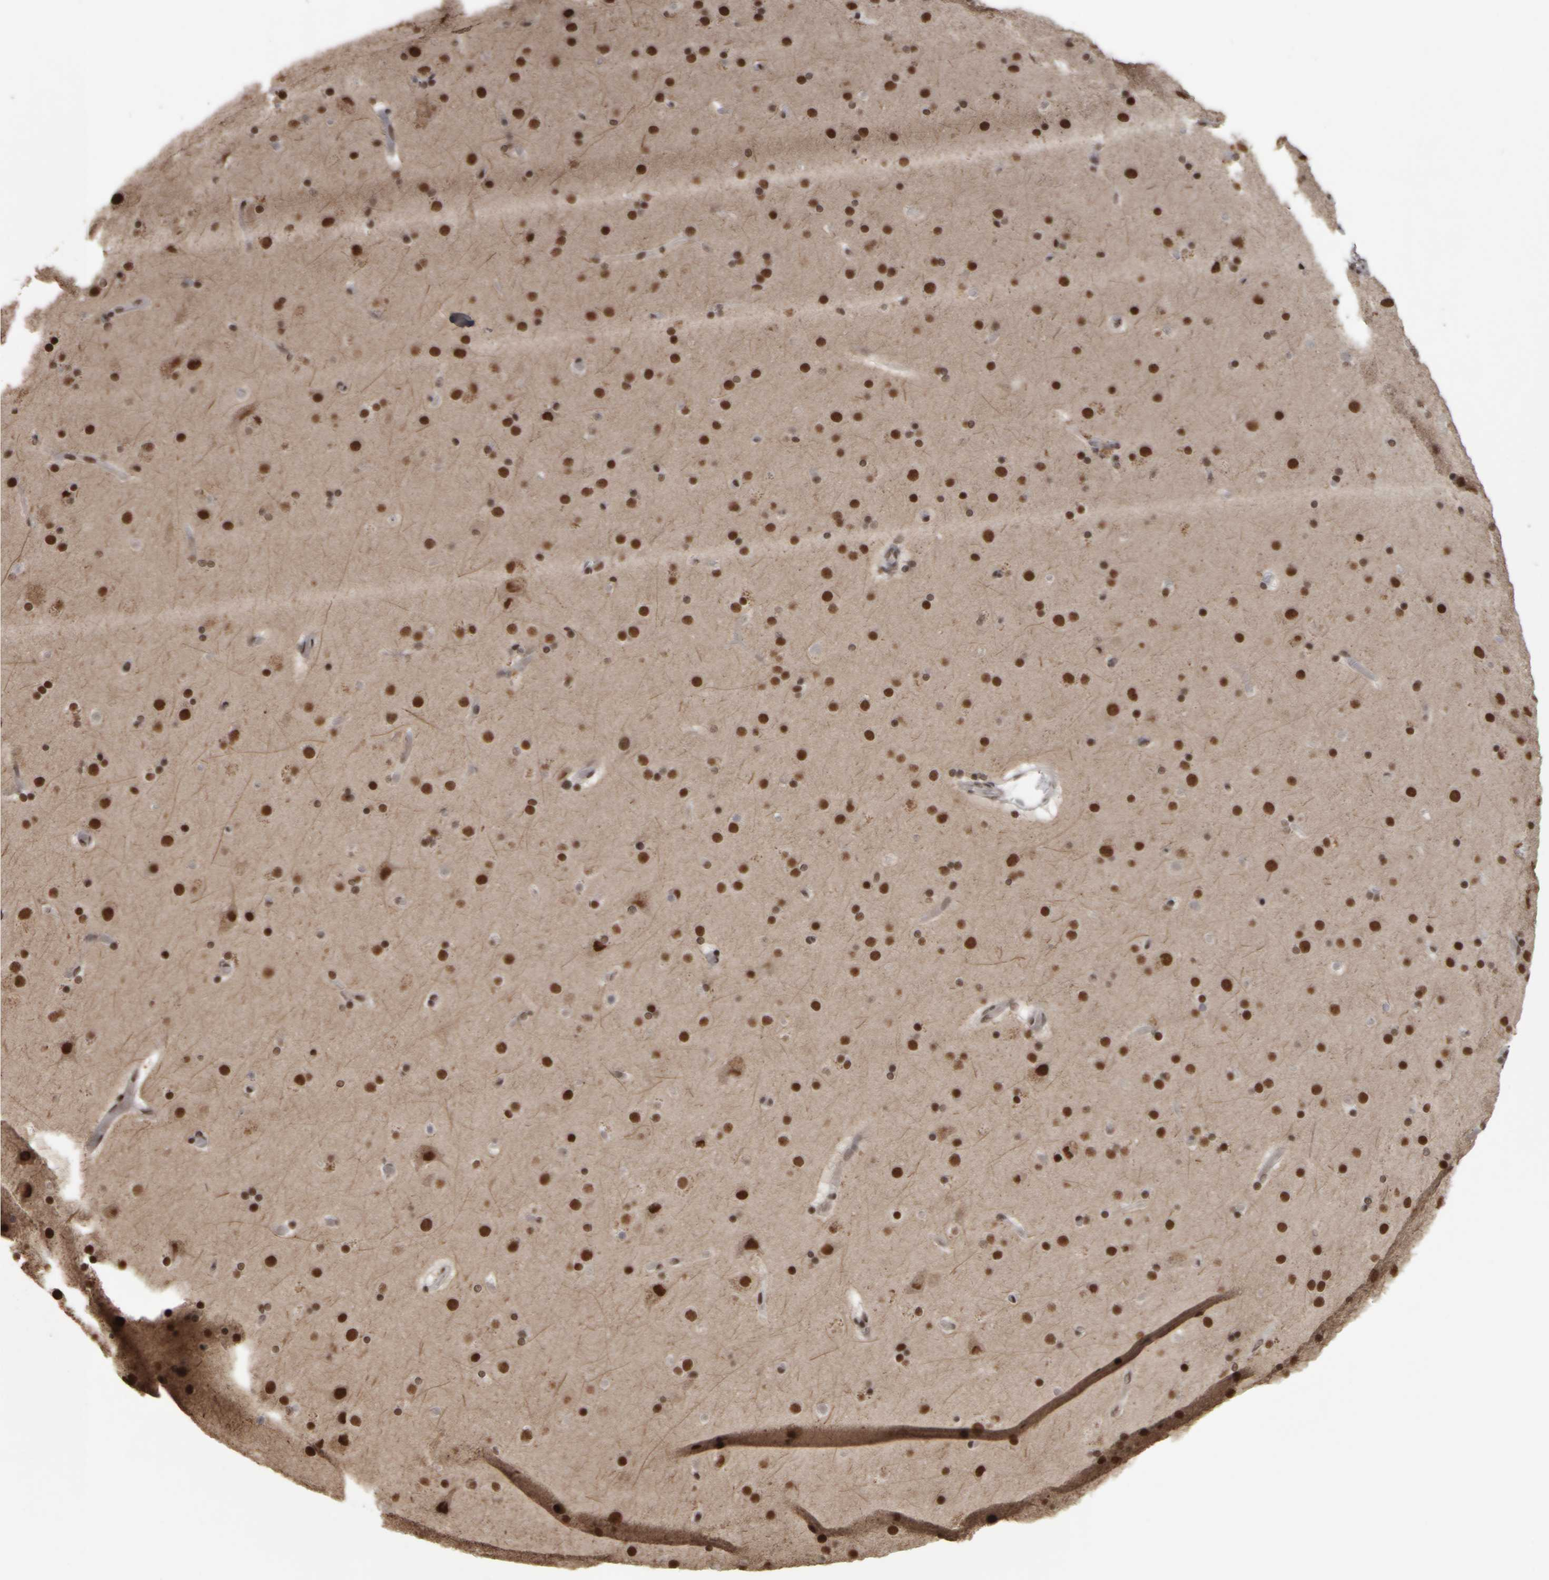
{"staining": {"intensity": "moderate", "quantity": ">75%", "location": "nuclear"}, "tissue": "cerebral cortex", "cell_type": "Endothelial cells", "image_type": "normal", "snomed": [{"axis": "morphology", "description": "Normal tissue, NOS"}, {"axis": "topography", "description": "Cerebral cortex"}], "caption": "Immunohistochemical staining of unremarkable cerebral cortex reveals medium levels of moderate nuclear expression in approximately >75% of endothelial cells. Immunohistochemistry (ihc) stains the protein of interest in brown and the nuclei are stained blue.", "gene": "ZFHX4", "patient": {"sex": "male", "age": 57}}